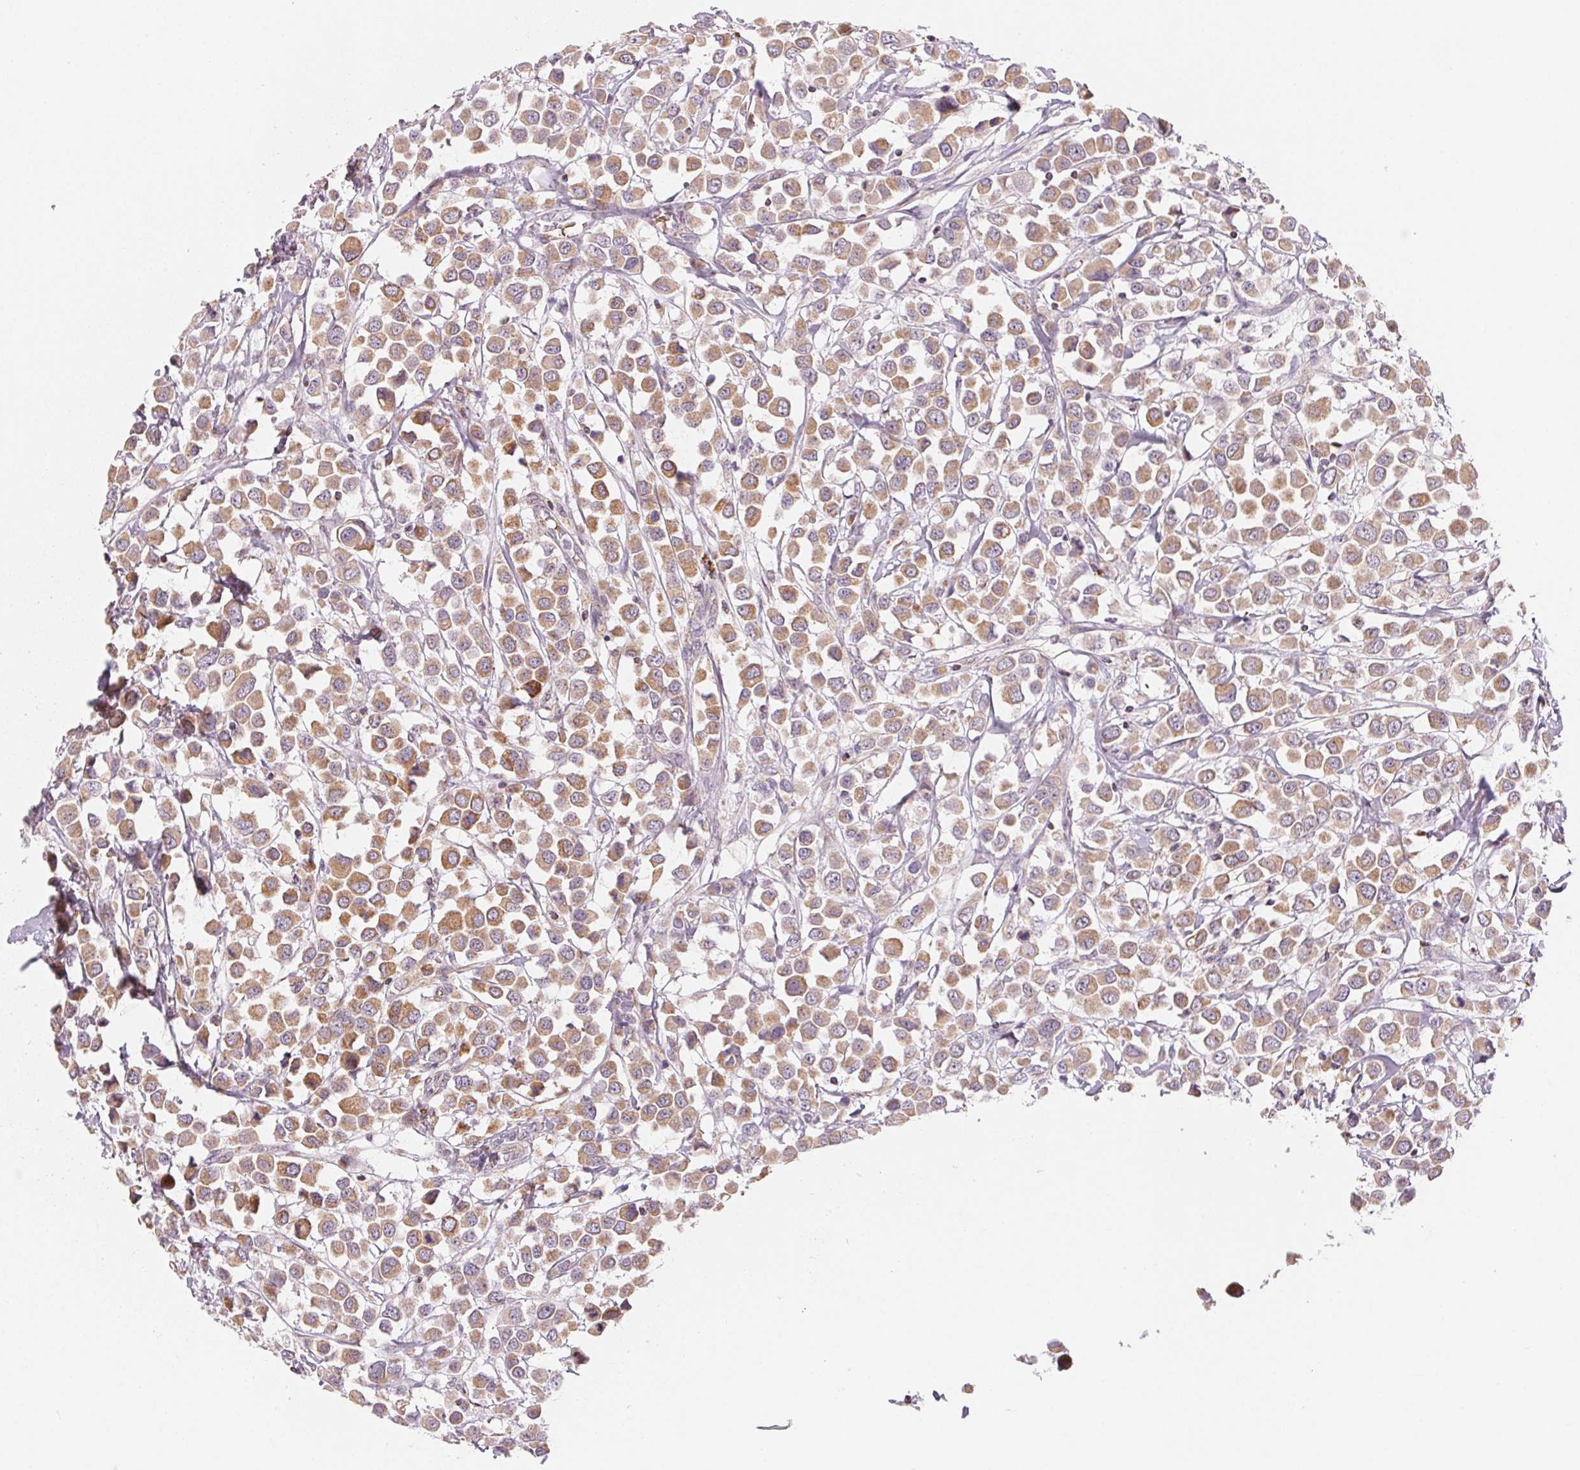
{"staining": {"intensity": "moderate", "quantity": ">75%", "location": "cytoplasmic/membranous"}, "tissue": "breast cancer", "cell_type": "Tumor cells", "image_type": "cancer", "snomed": [{"axis": "morphology", "description": "Duct carcinoma"}, {"axis": "topography", "description": "Breast"}], "caption": "This is a histology image of immunohistochemistry staining of breast cancer, which shows moderate positivity in the cytoplasmic/membranous of tumor cells.", "gene": "HINT2", "patient": {"sex": "female", "age": 61}}